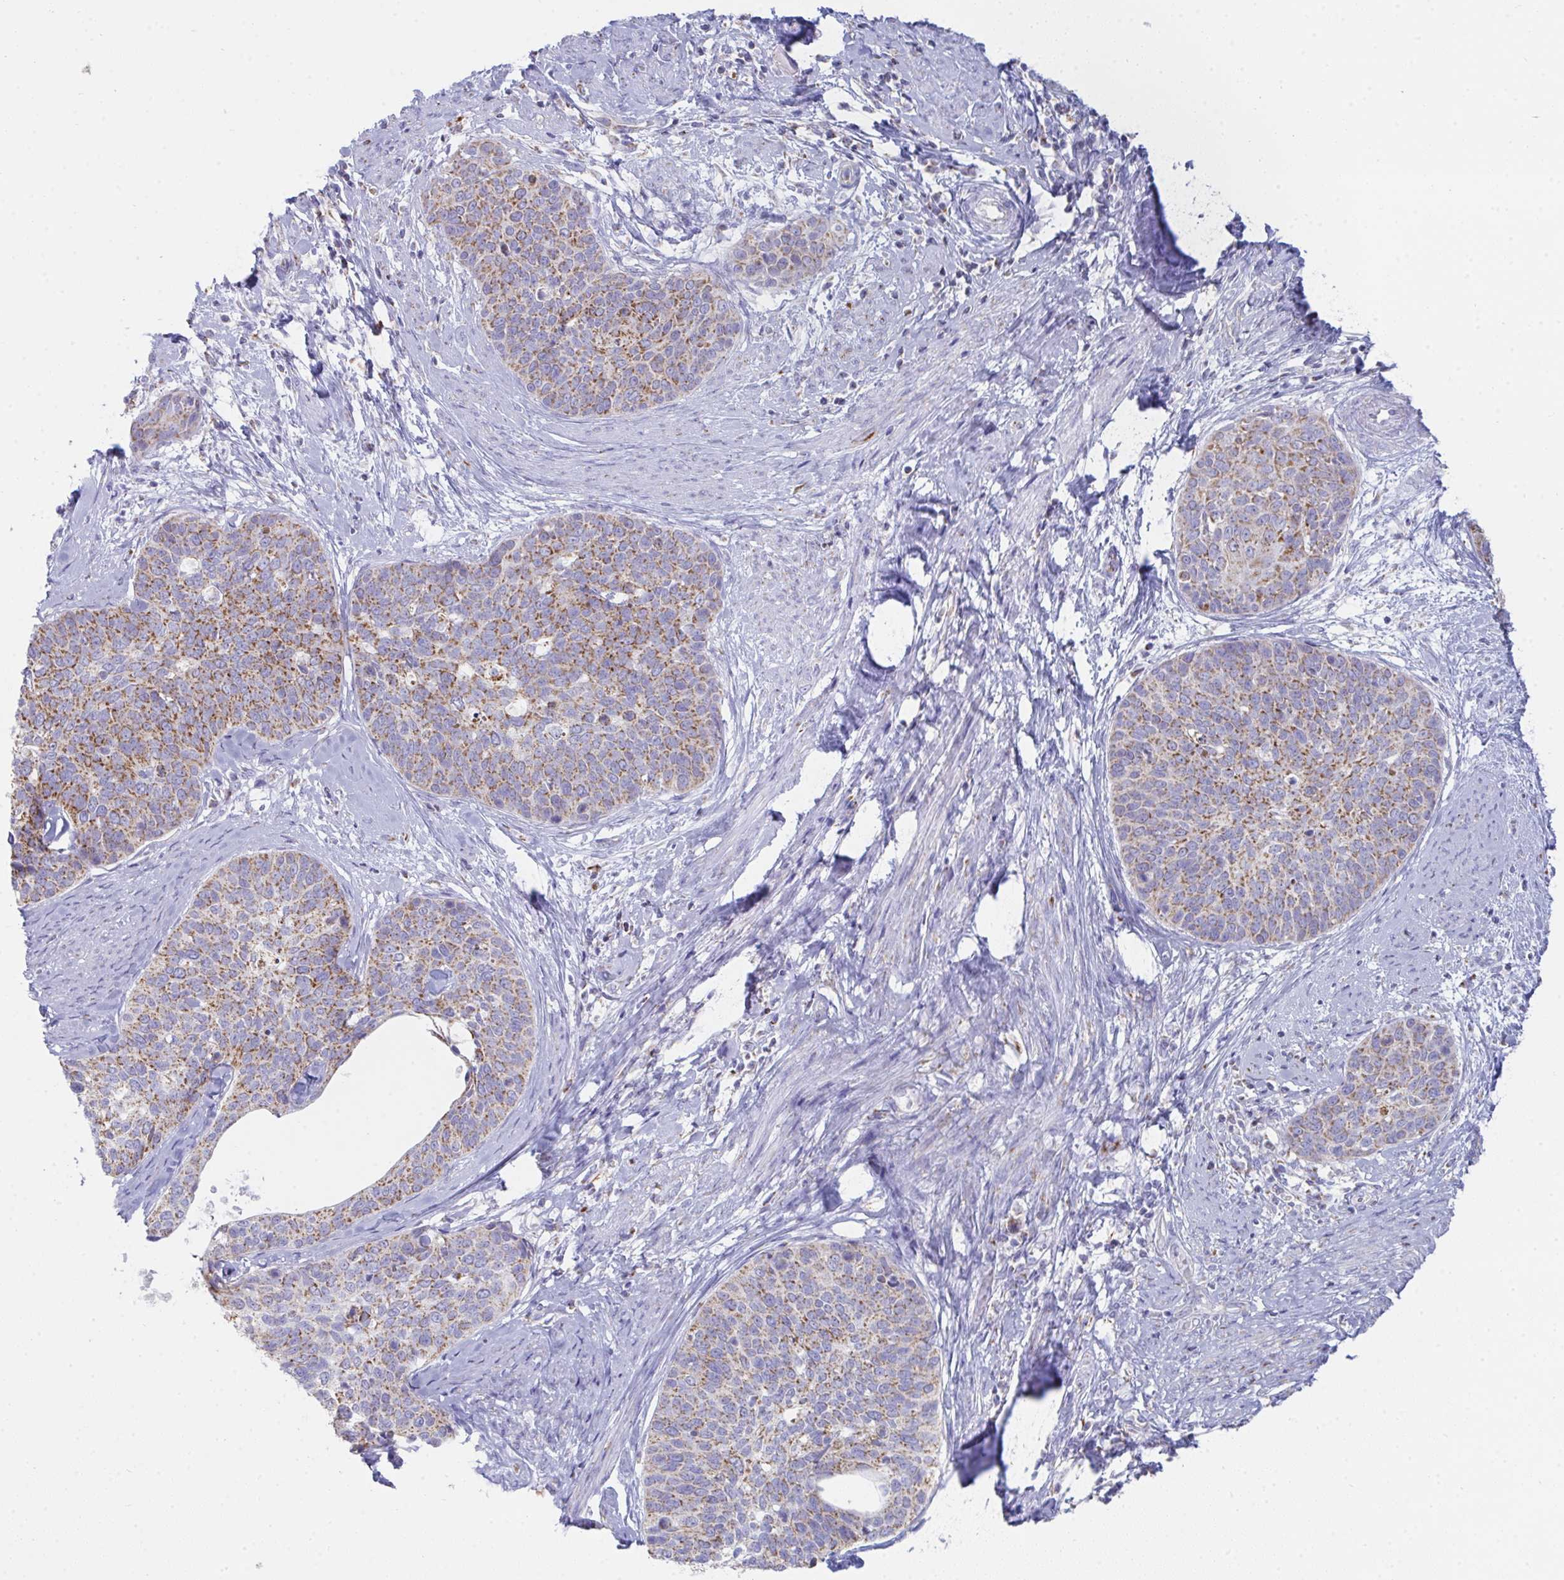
{"staining": {"intensity": "moderate", "quantity": ">75%", "location": "cytoplasmic/membranous"}, "tissue": "cervical cancer", "cell_type": "Tumor cells", "image_type": "cancer", "snomed": [{"axis": "morphology", "description": "Squamous cell carcinoma, NOS"}, {"axis": "topography", "description": "Cervix"}], "caption": "A histopathology image of cervical squamous cell carcinoma stained for a protein exhibits moderate cytoplasmic/membranous brown staining in tumor cells.", "gene": "AIFM1", "patient": {"sex": "female", "age": 69}}